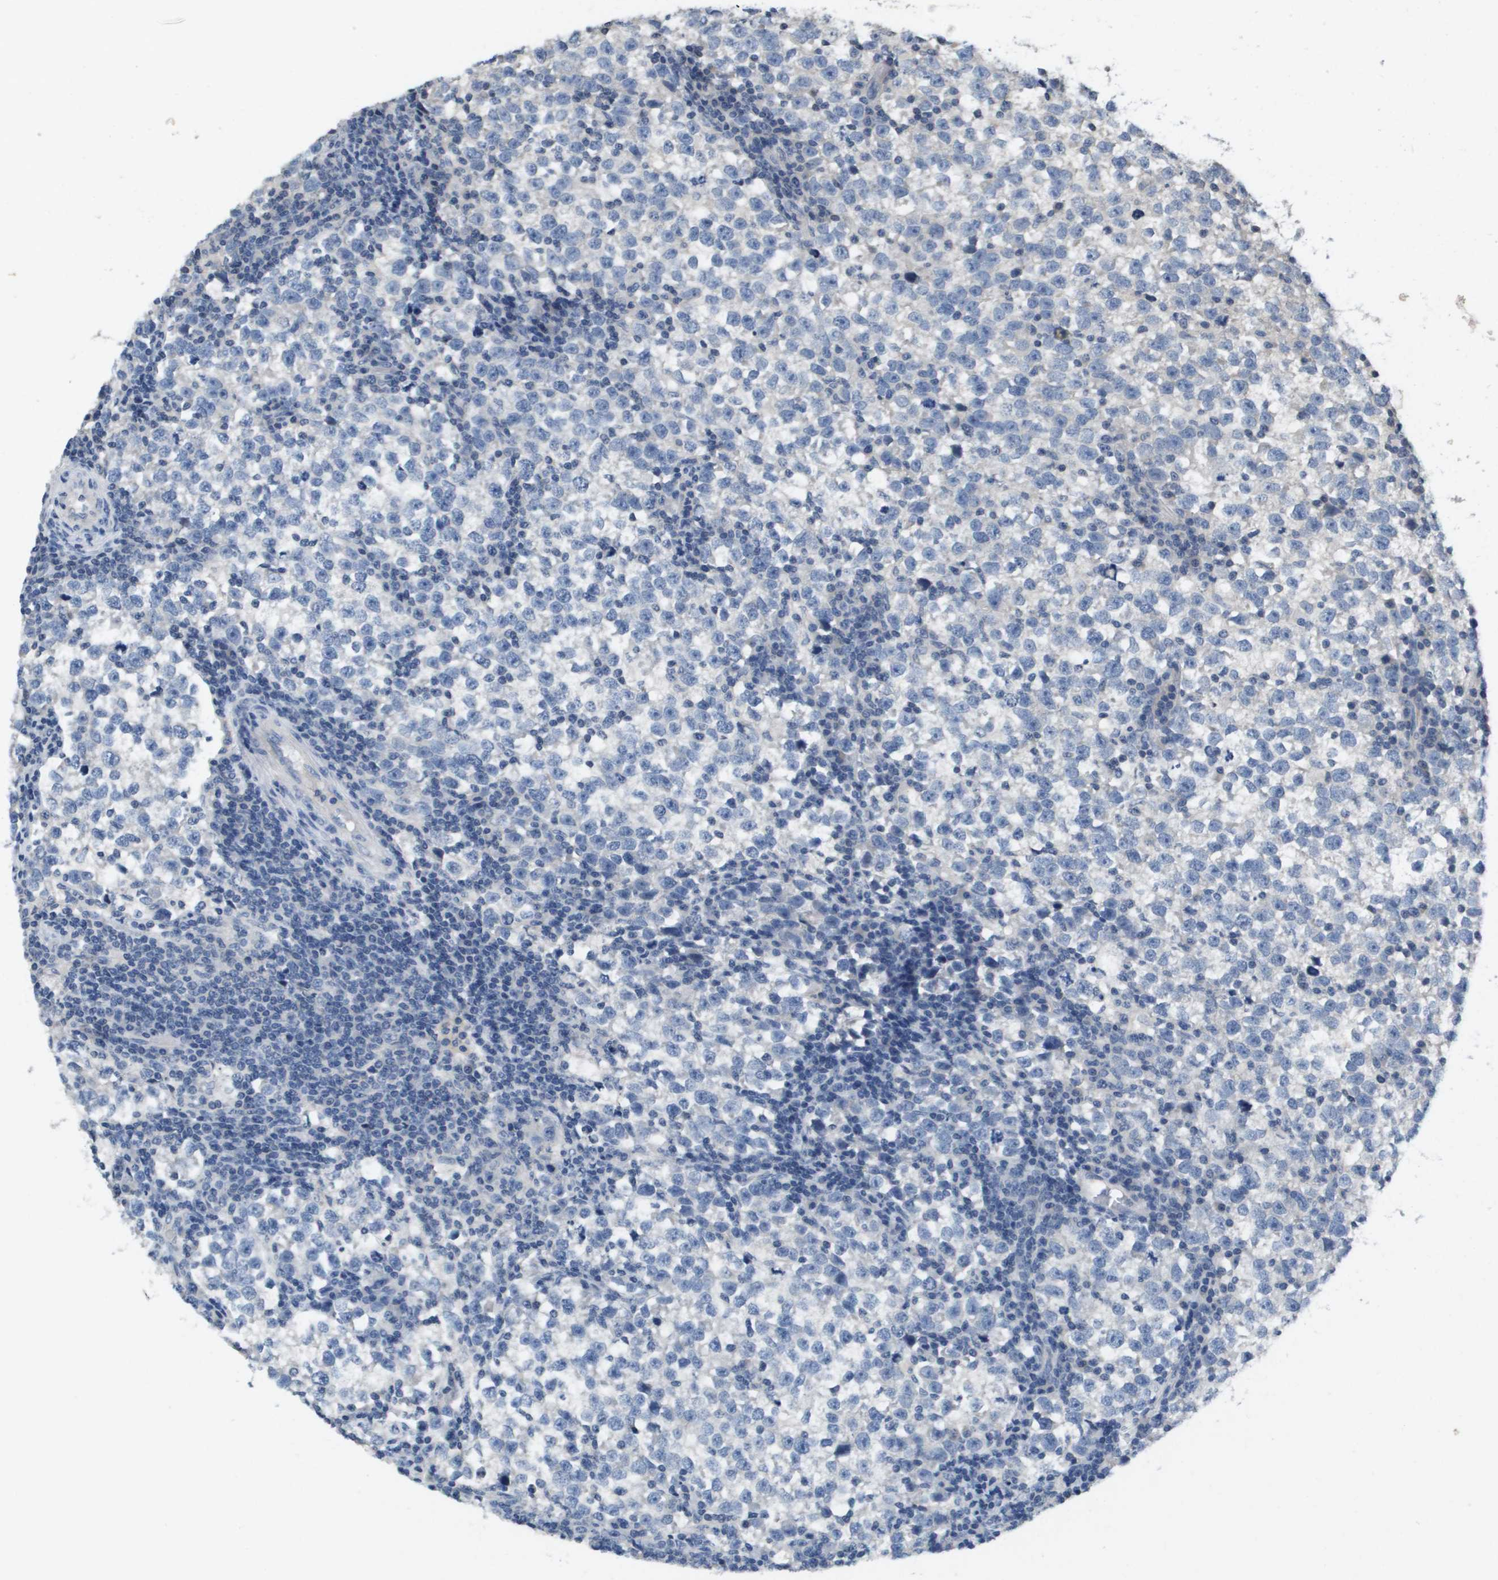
{"staining": {"intensity": "negative", "quantity": "none", "location": "none"}, "tissue": "testis cancer", "cell_type": "Tumor cells", "image_type": "cancer", "snomed": [{"axis": "morphology", "description": "Normal tissue, NOS"}, {"axis": "morphology", "description": "Seminoma, NOS"}, {"axis": "topography", "description": "Testis"}], "caption": "Immunohistochemistry micrograph of neoplastic tissue: human seminoma (testis) stained with DAB shows no significant protein expression in tumor cells.", "gene": "CAPN11", "patient": {"sex": "male", "age": 43}}